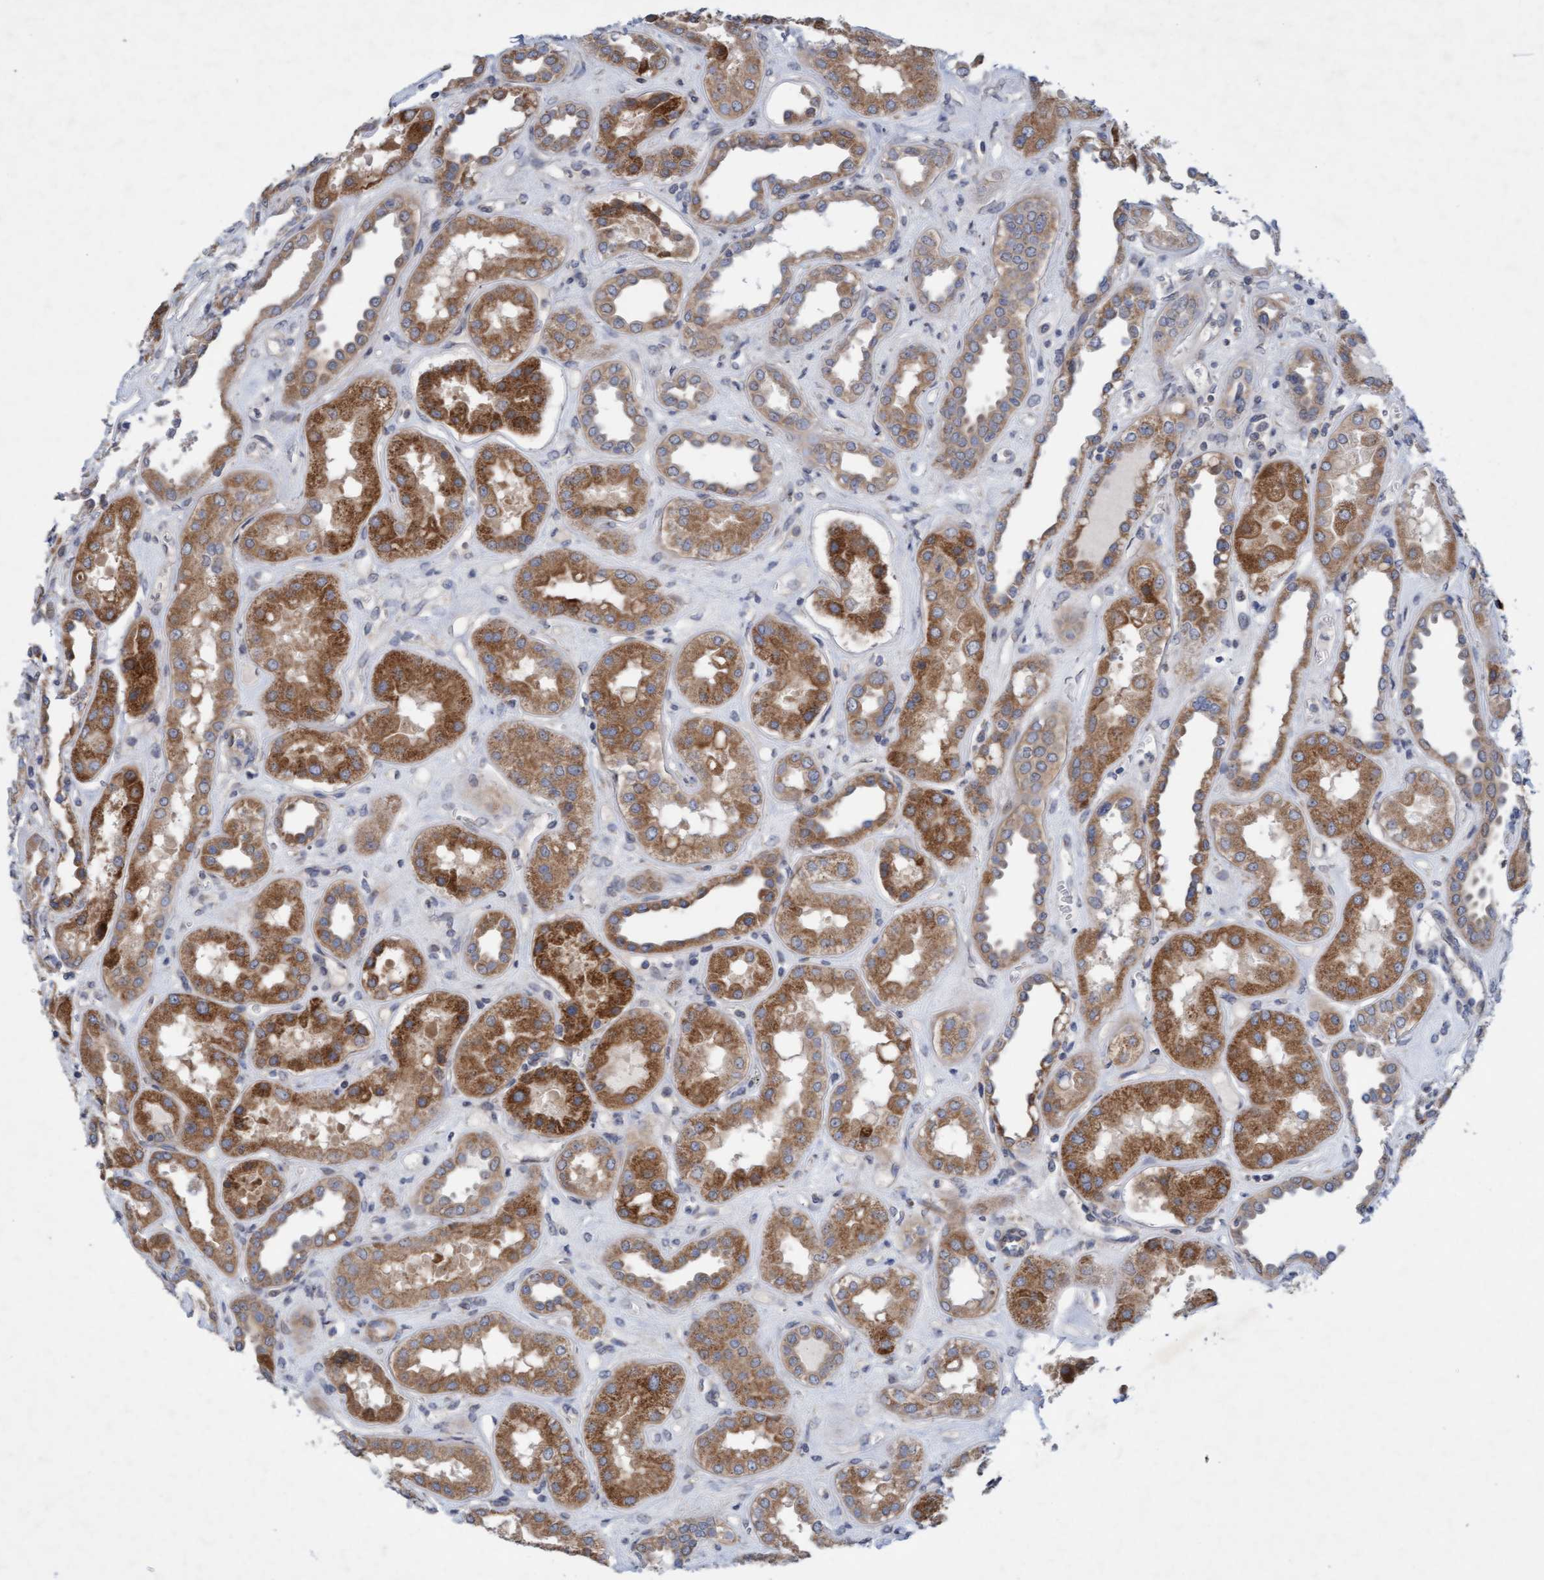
{"staining": {"intensity": "weak", "quantity": "25%-75%", "location": "cytoplasmic/membranous"}, "tissue": "kidney", "cell_type": "Cells in glomeruli", "image_type": "normal", "snomed": [{"axis": "morphology", "description": "Normal tissue, NOS"}, {"axis": "topography", "description": "Kidney"}], "caption": "A high-resolution photomicrograph shows immunohistochemistry staining of benign kidney, which displays weak cytoplasmic/membranous positivity in approximately 25%-75% of cells in glomeruli.", "gene": "DDHD2", "patient": {"sex": "male", "age": 59}}